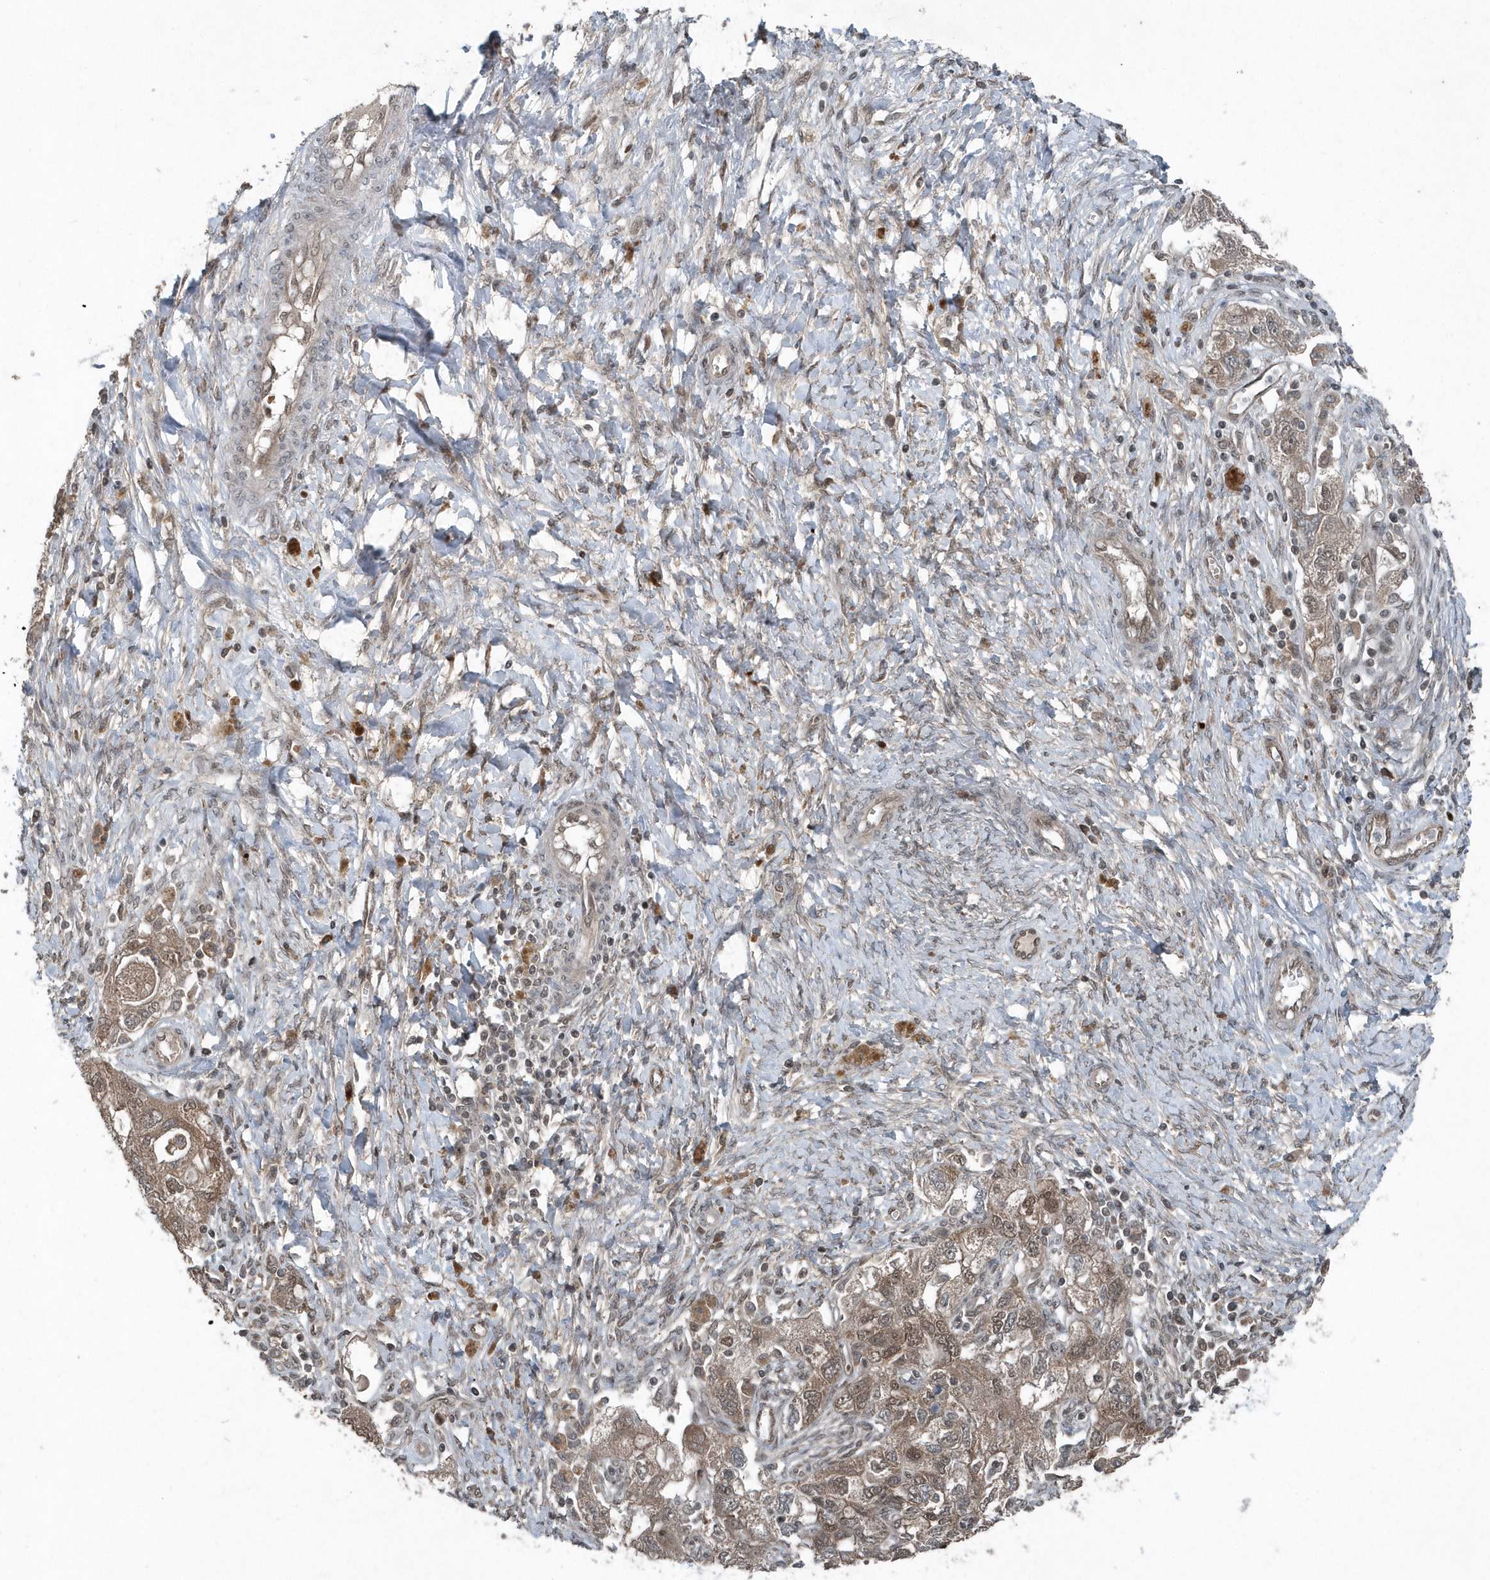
{"staining": {"intensity": "moderate", "quantity": ">75%", "location": "cytoplasmic/membranous,nuclear"}, "tissue": "ovarian cancer", "cell_type": "Tumor cells", "image_type": "cancer", "snomed": [{"axis": "morphology", "description": "Carcinoma, NOS"}, {"axis": "morphology", "description": "Cystadenocarcinoma, serous, NOS"}, {"axis": "topography", "description": "Ovary"}], "caption": "Human ovarian cancer (carcinoma) stained with a brown dye exhibits moderate cytoplasmic/membranous and nuclear positive positivity in about >75% of tumor cells.", "gene": "QTRT2", "patient": {"sex": "female", "age": 69}}